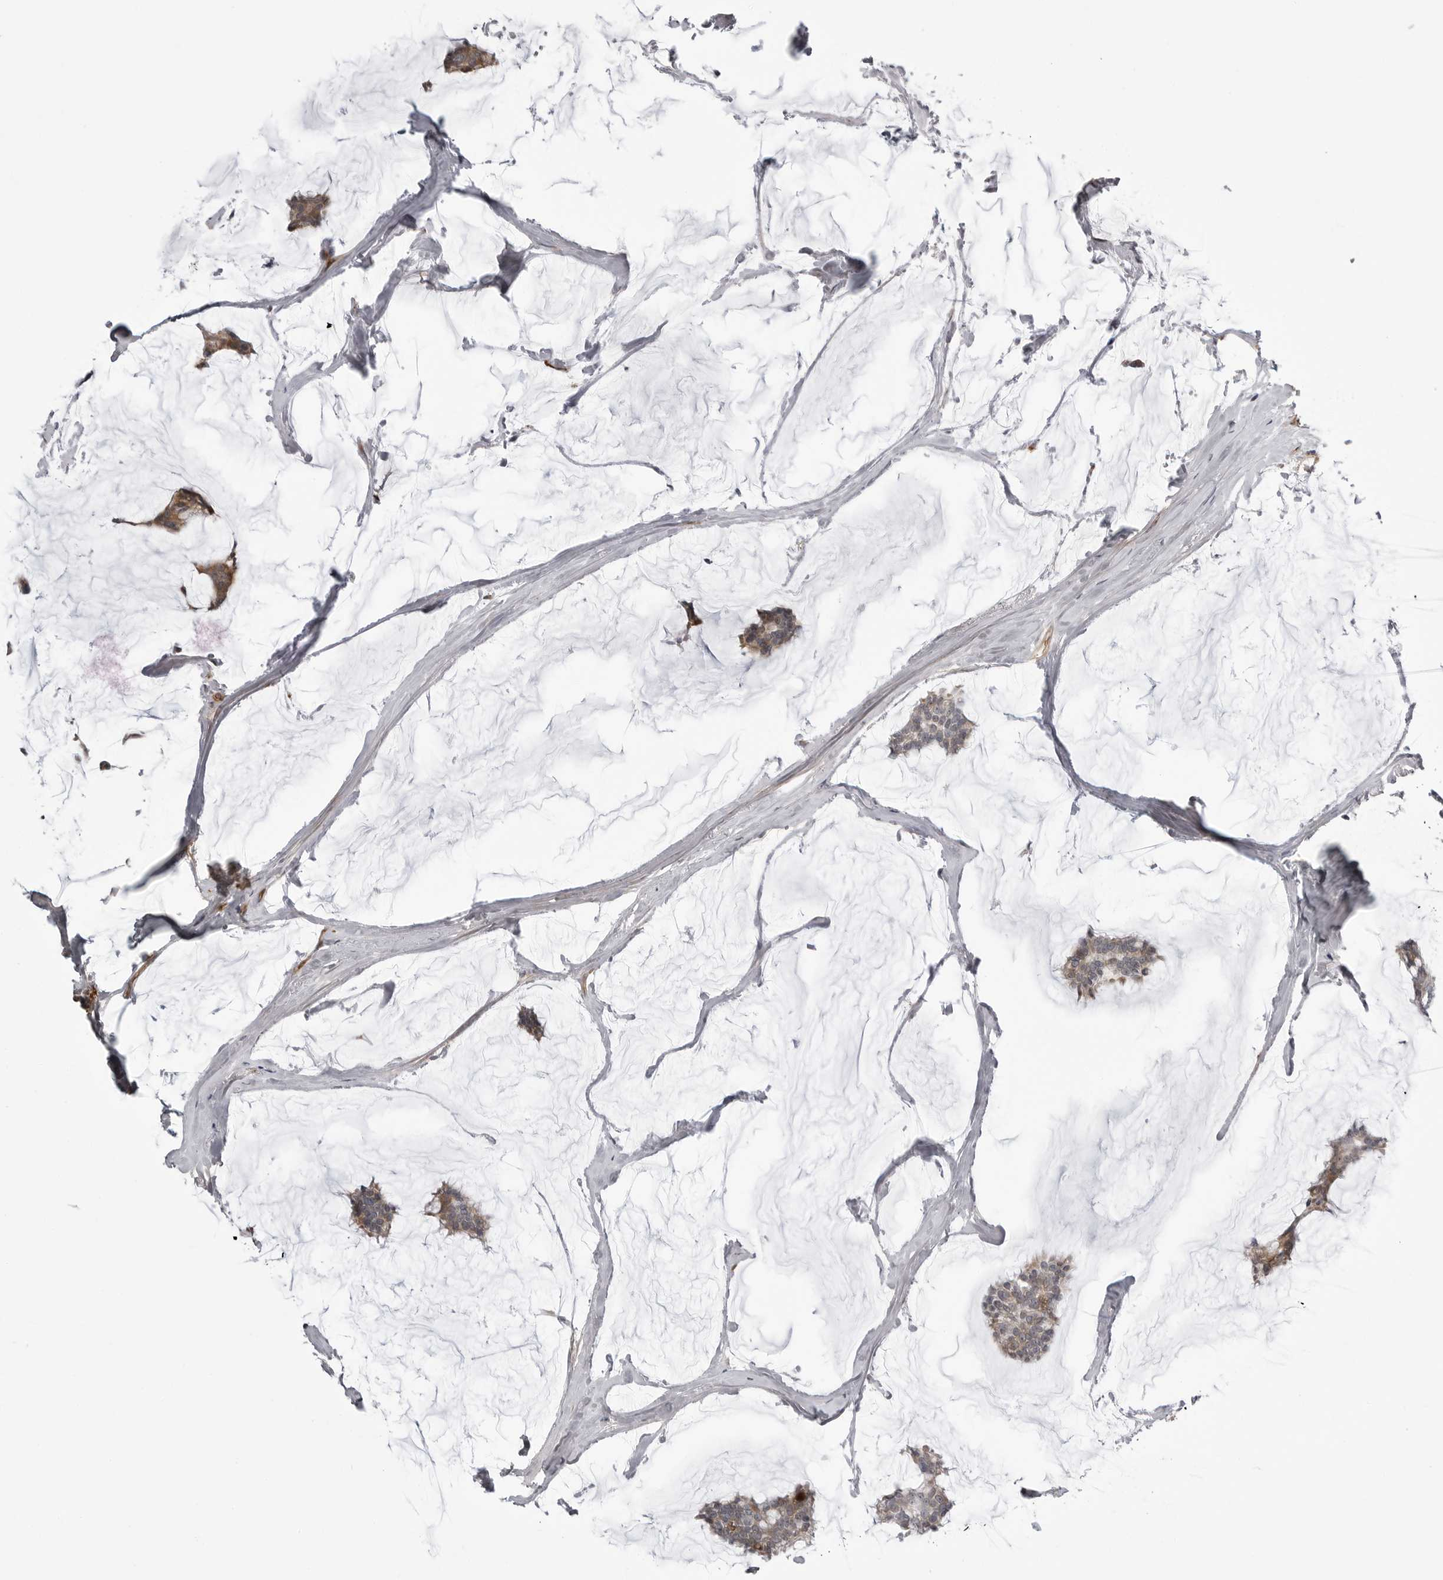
{"staining": {"intensity": "moderate", "quantity": ">75%", "location": "cytoplasmic/membranous"}, "tissue": "breast cancer", "cell_type": "Tumor cells", "image_type": "cancer", "snomed": [{"axis": "morphology", "description": "Duct carcinoma"}, {"axis": "topography", "description": "Breast"}], "caption": "This is a micrograph of immunohistochemistry (IHC) staining of breast cancer, which shows moderate positivity in the cytoplasmic/membranous of tumor cells.", "gene": "ARL5A", "patient": {"sex": "female", "age": 93}}